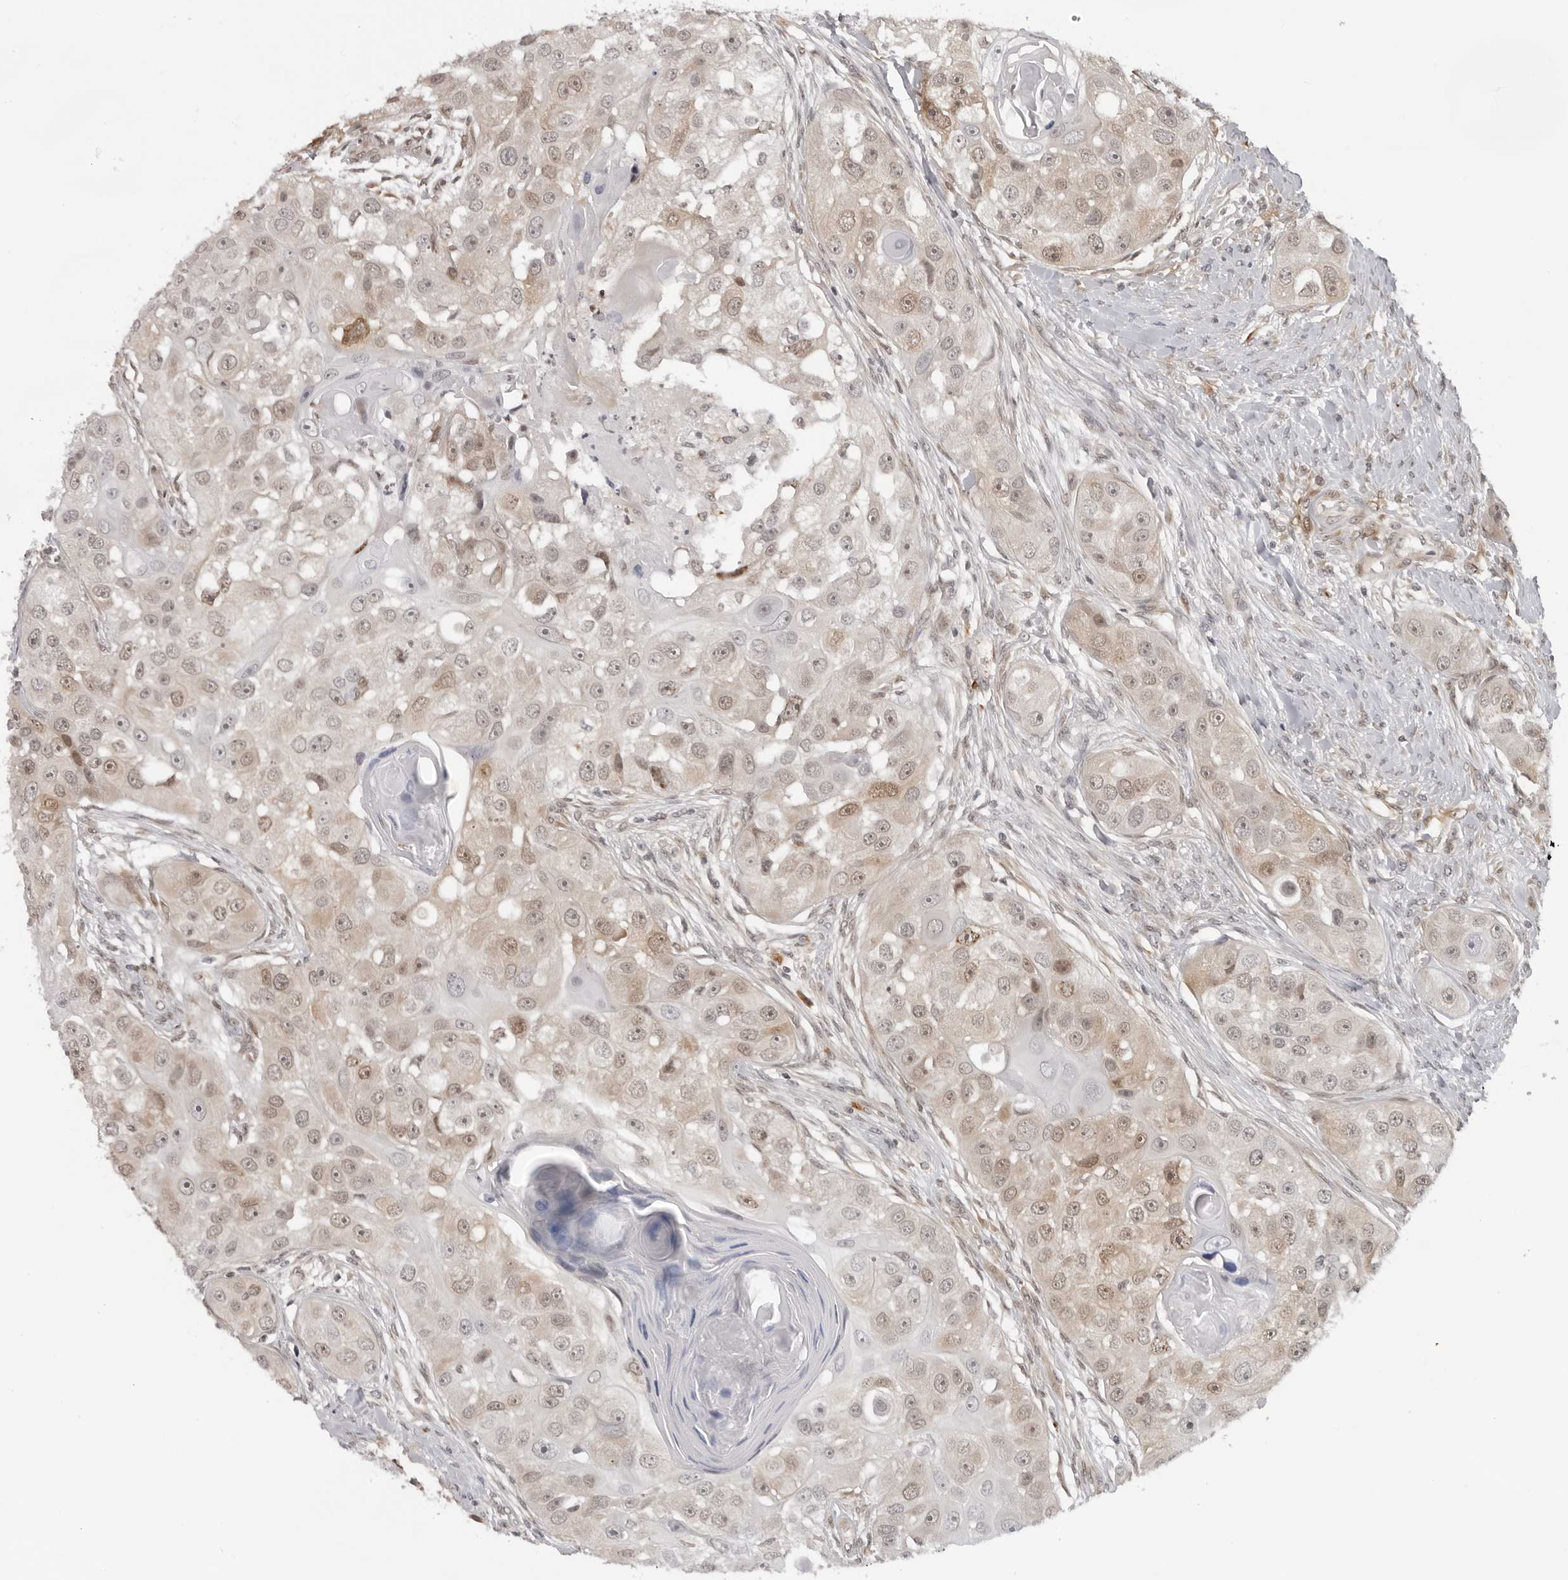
{"staining": {"intensity": "weak", "quantity": "<25%", "location": "cytoplasmic/membranous"}, "tissue": "head and neck cancer", "cell_type": "Tumor cells", "image_type": "cancer", "snomed": [{"axis": "morphology", "description": "Normal tissue, NOS"}, {"axis": "morphology", "description": "Squamous cell carcinoma, NOS"}, {"axis": "topography", "description": "Skeletal muscle"}, {"axis": "topography", "description": "Head-Neck"}], "caption": "The photomicrograph exhibits no staining of tumor cells in head and neck cancer (squamous cell carcinoma). (Brightfield microscopy of DAB (3,3'-diaminobenzidine) immunohistochemistry at high magnification).", "gene": "CASP7", "patient": {"sex": "male", "age": 51}}